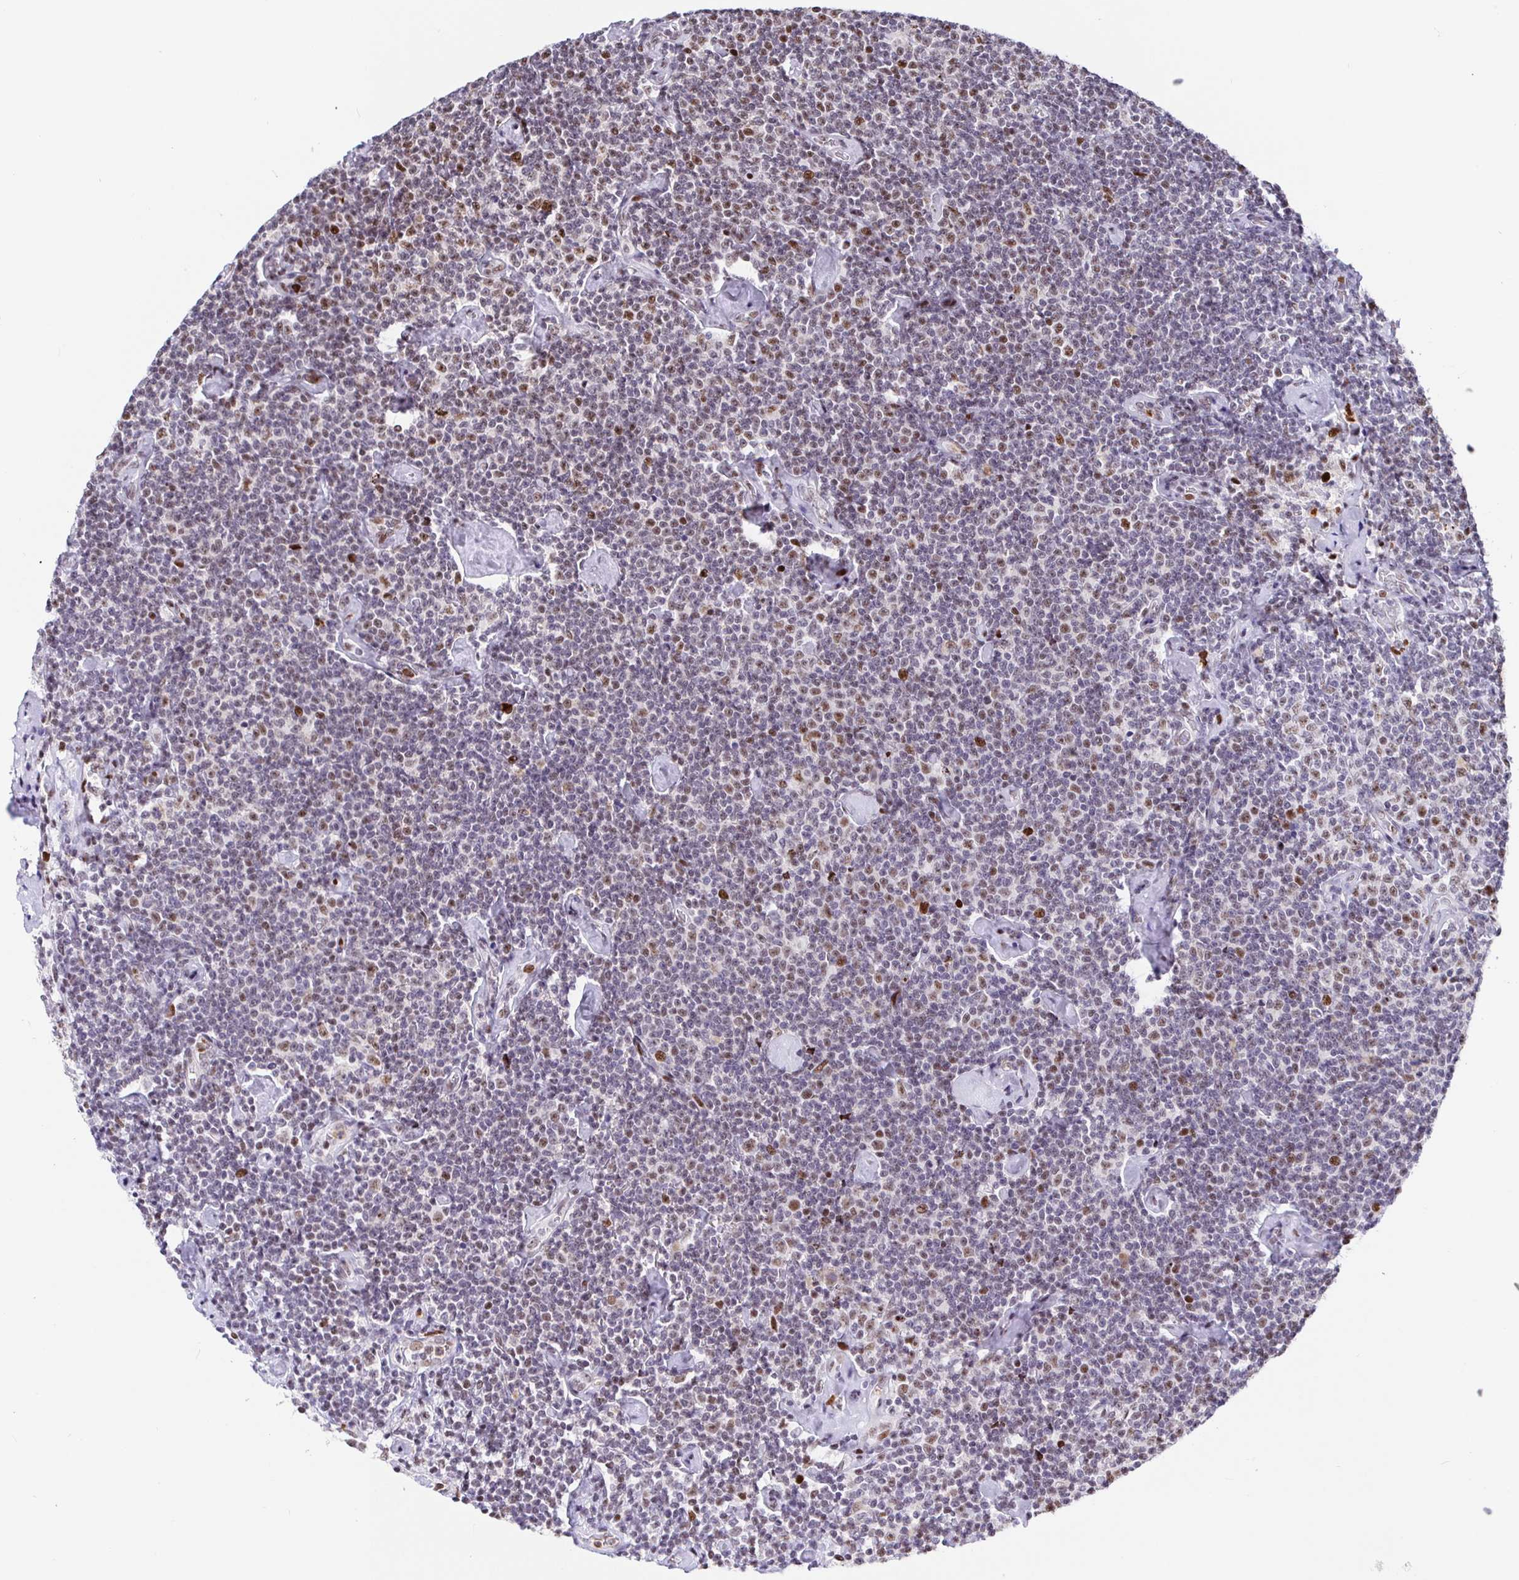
{"staining": {"intensity": "moderate", "quantity": "<25%", "location": "nuclear"}, "tissue": "lymphoma", "cell_type": "Tumor cells", "image_type": "cancer", "snomed": [{"axis": "morphology", "description": "Malignant lymphoma, non-Hodgkin's type, Low grade"}, {"axis": "topography", "description": "Lymph node"}], "caption": "This image reveals IHC staining of human malignant lymphoma, non-Hodgkin's type (low-grade), with low moderate nuclear positivity in approximately <25% of tumor cells.", "gene": "SETD5", "patient": {"sex": "male", "age": 81}}